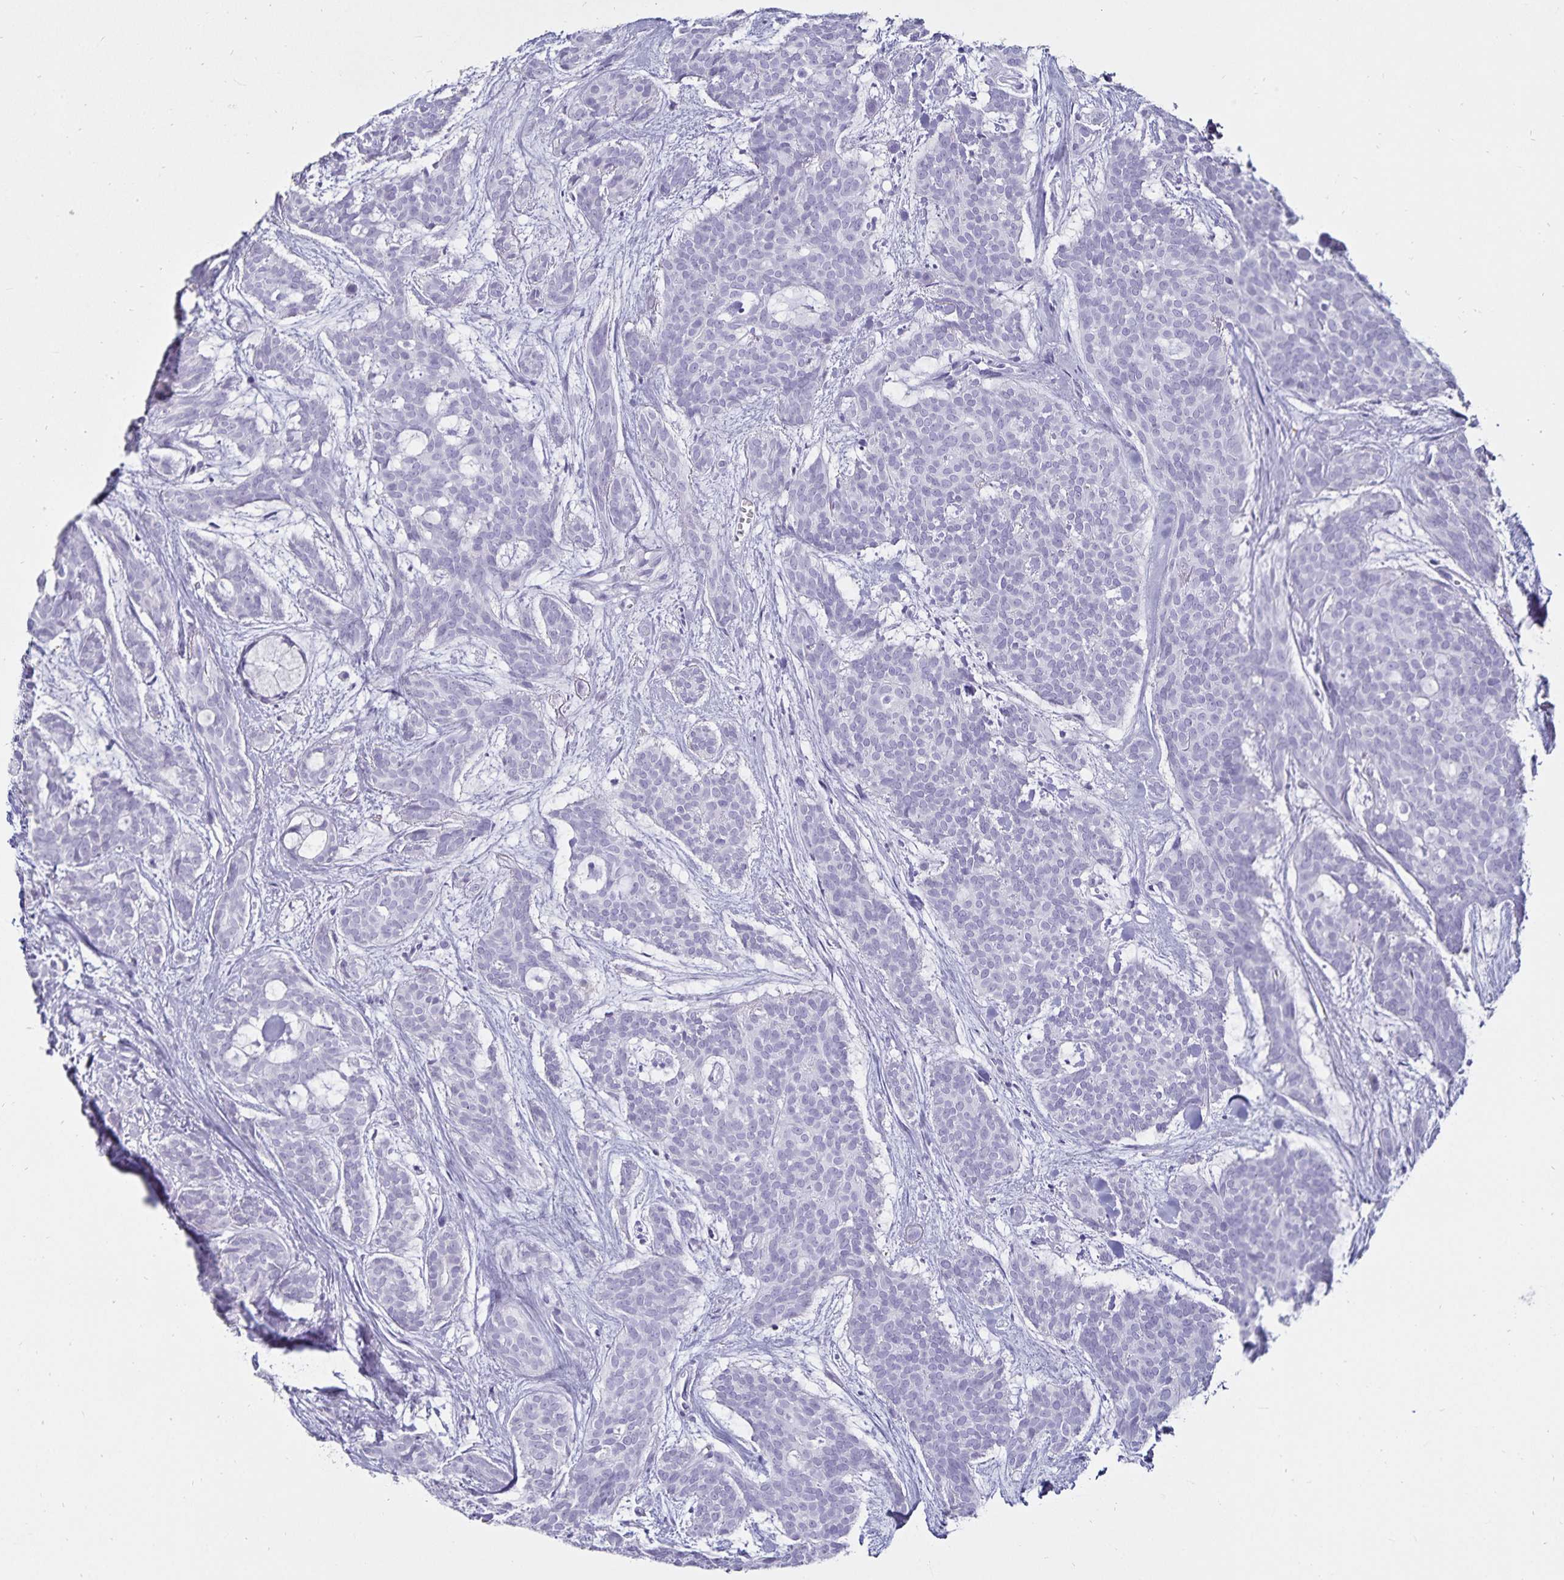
{"staining": {"intensity": "negative", "quantity": "none", "location": "none"}, "tissue": "head and neck cancer", "cell_type": "Tumor cells", "image_type": "cancer", "snomed": [{"axis": "morphology", "description": "Adenocarcinoma, NOS"}, {"axis": "topography", "description": "Head-Neck"}], "caption": "This is an immunohistochemistry (IHC) image of human head and neck cancer. There is no expression in tumor cells.", "gene": "DEFA6", "patient": {"sex": "male", "age": 66}}